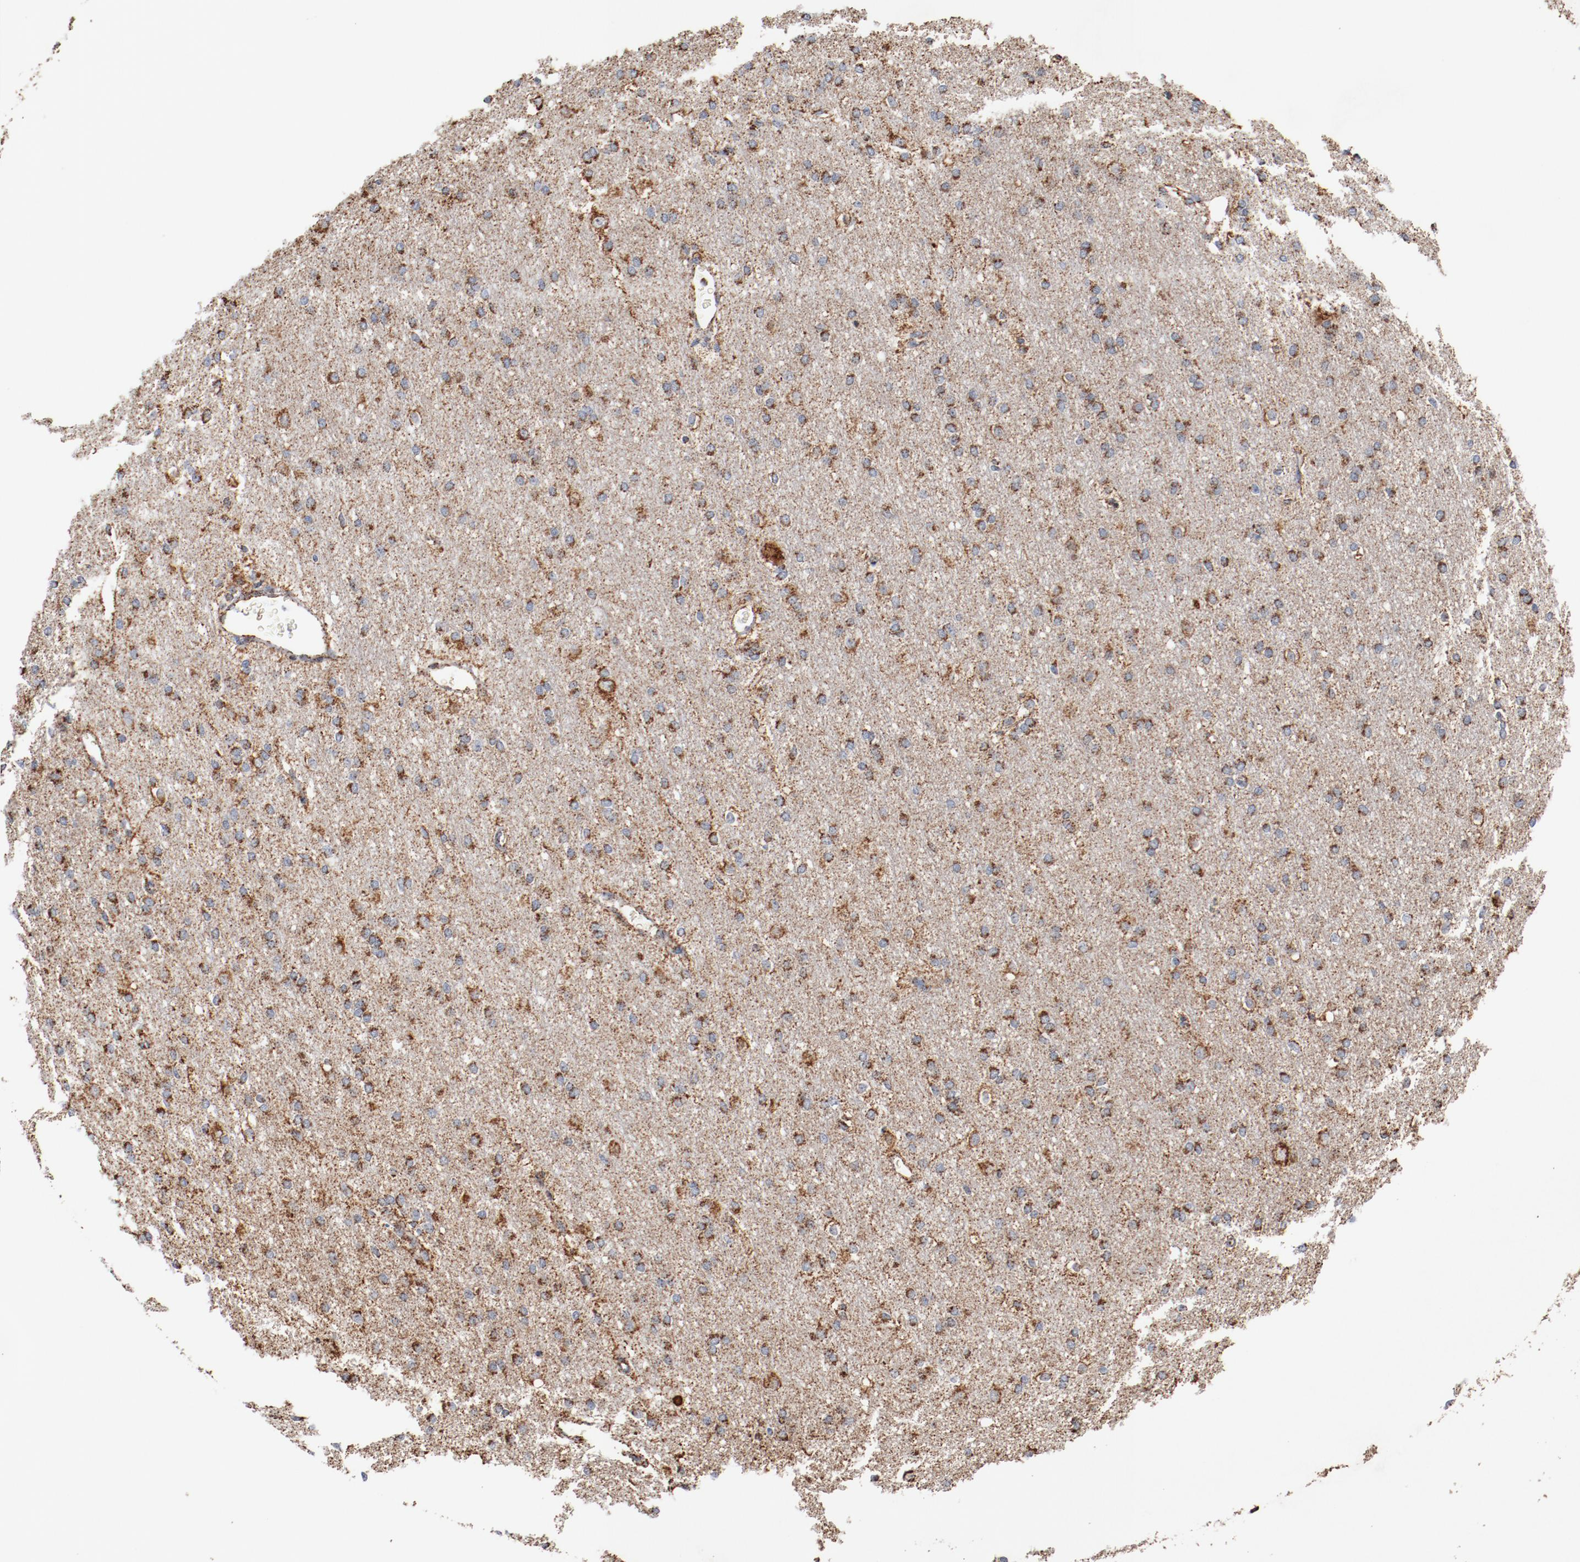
{"staining": {"intensity": "negative", "quantity": "none", "location": "none"}, "tissue": "cerebral cortex", "cell_type": "Endothelial cells", "image_type": "normal", "snomed": [{"axis": "morphology", "description": "Normal tissue, NOS"}, {"axis": "morphology", "description": "Inflammation, NOS"}, {"axis": "topography", "description": "Cerebral cortex"}], "caption": "Protein analysis of unremarkable cerebral cortex displays no significant staining in endothelial cells.", "gene": "NDUFS4", "patient": {"sex": "male", "age": 6}}